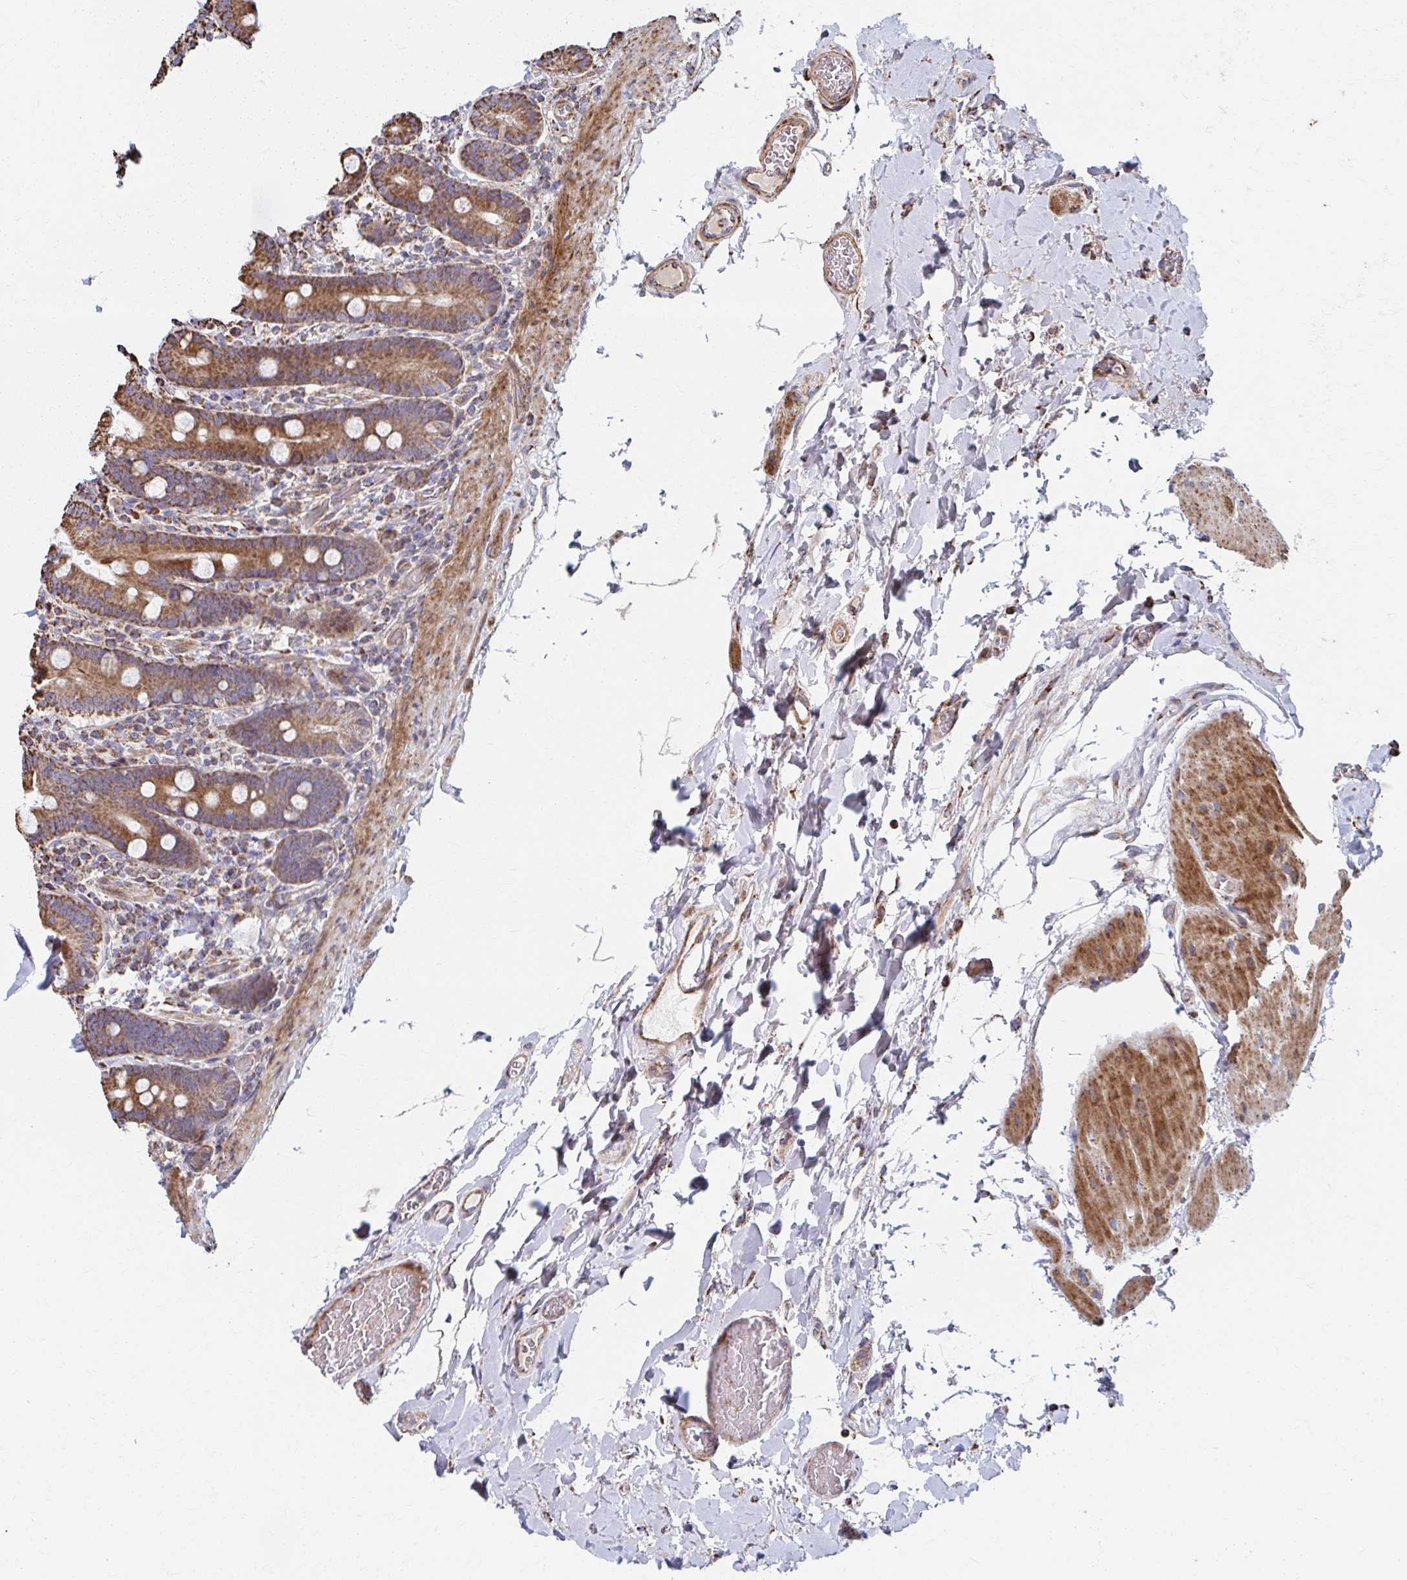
{"staining": {"intensity": "moderate", "quantity": ">75%", "location": "cytoplasmic/membranous"}, "tissue": "duodenum", "cell_type": "Glandular cells", "image_type": "normal", "snomed": [{"axis": "morphology", "description": "Normal tissue, NOS"}, {"axis": "topography", "description": "Duodenum"}], "caption": "Human duodenum stained for a protein (brown) demonstrates moderate cytoplasmic/membranous positive staining in about >75% of glandular cells.", "gene": "SAT1", "patient": {"sex": "female", "age": 62}}